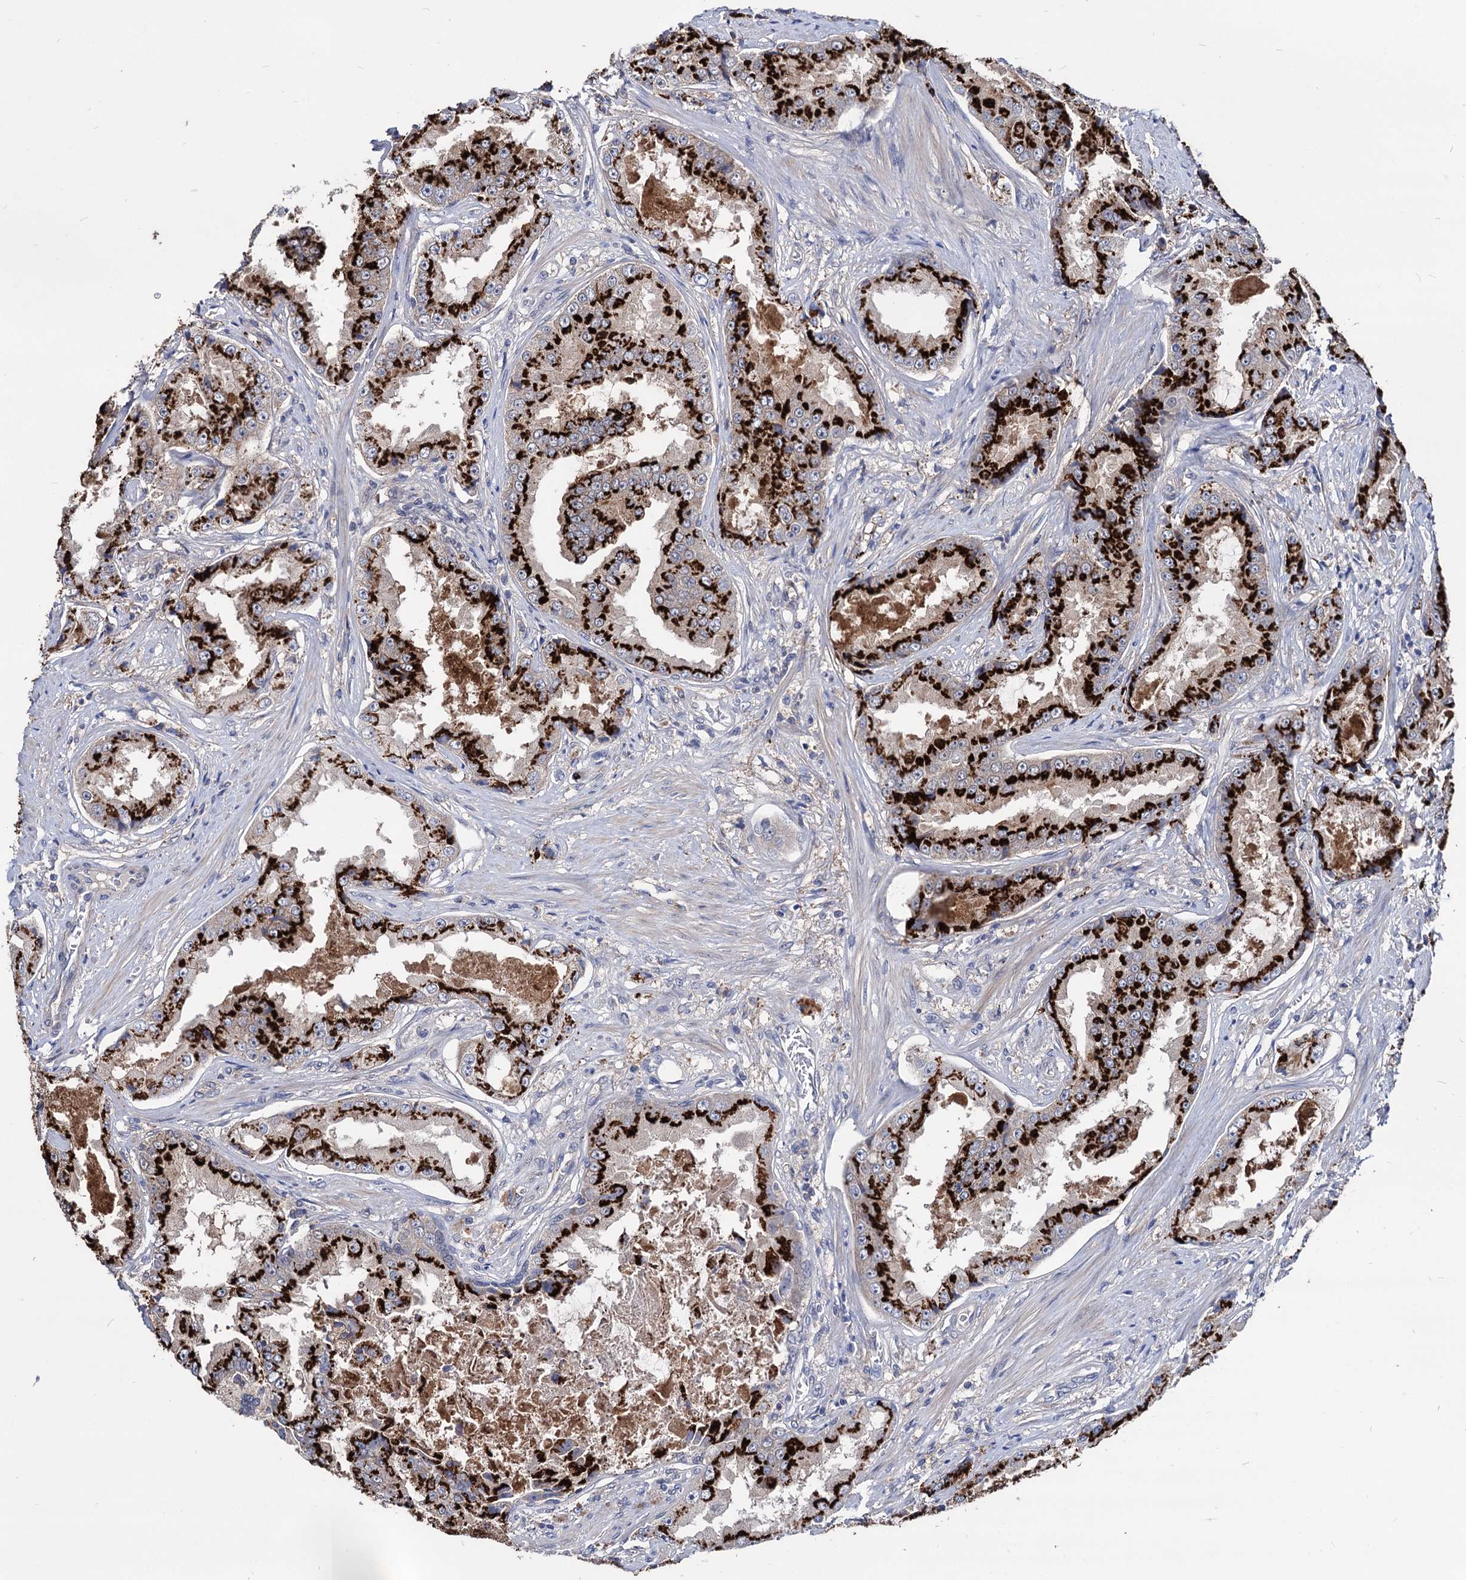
{"staining": {"intensity": "strong", "quantity": ">75%", "location": "cytoplasmic/membranous"}, "tissue": "prostate cancer", "cell_type": "Tumor cells", "image_type": "cancer", "snomed": [{"axis": "morphology", "description": "Adenocarcinoma, High grade"}, {"axis": "topography", "description": "Prostate"}], "caption": "Adenocarcinoma (high-grade) (prostate) stained for a protein (brown) exhibits strong cytoplasmic/membranous positive expression in approximately >75% of tumor cells.", "gene": "ESD", "patient": {"sex": "male", "age": 73}}